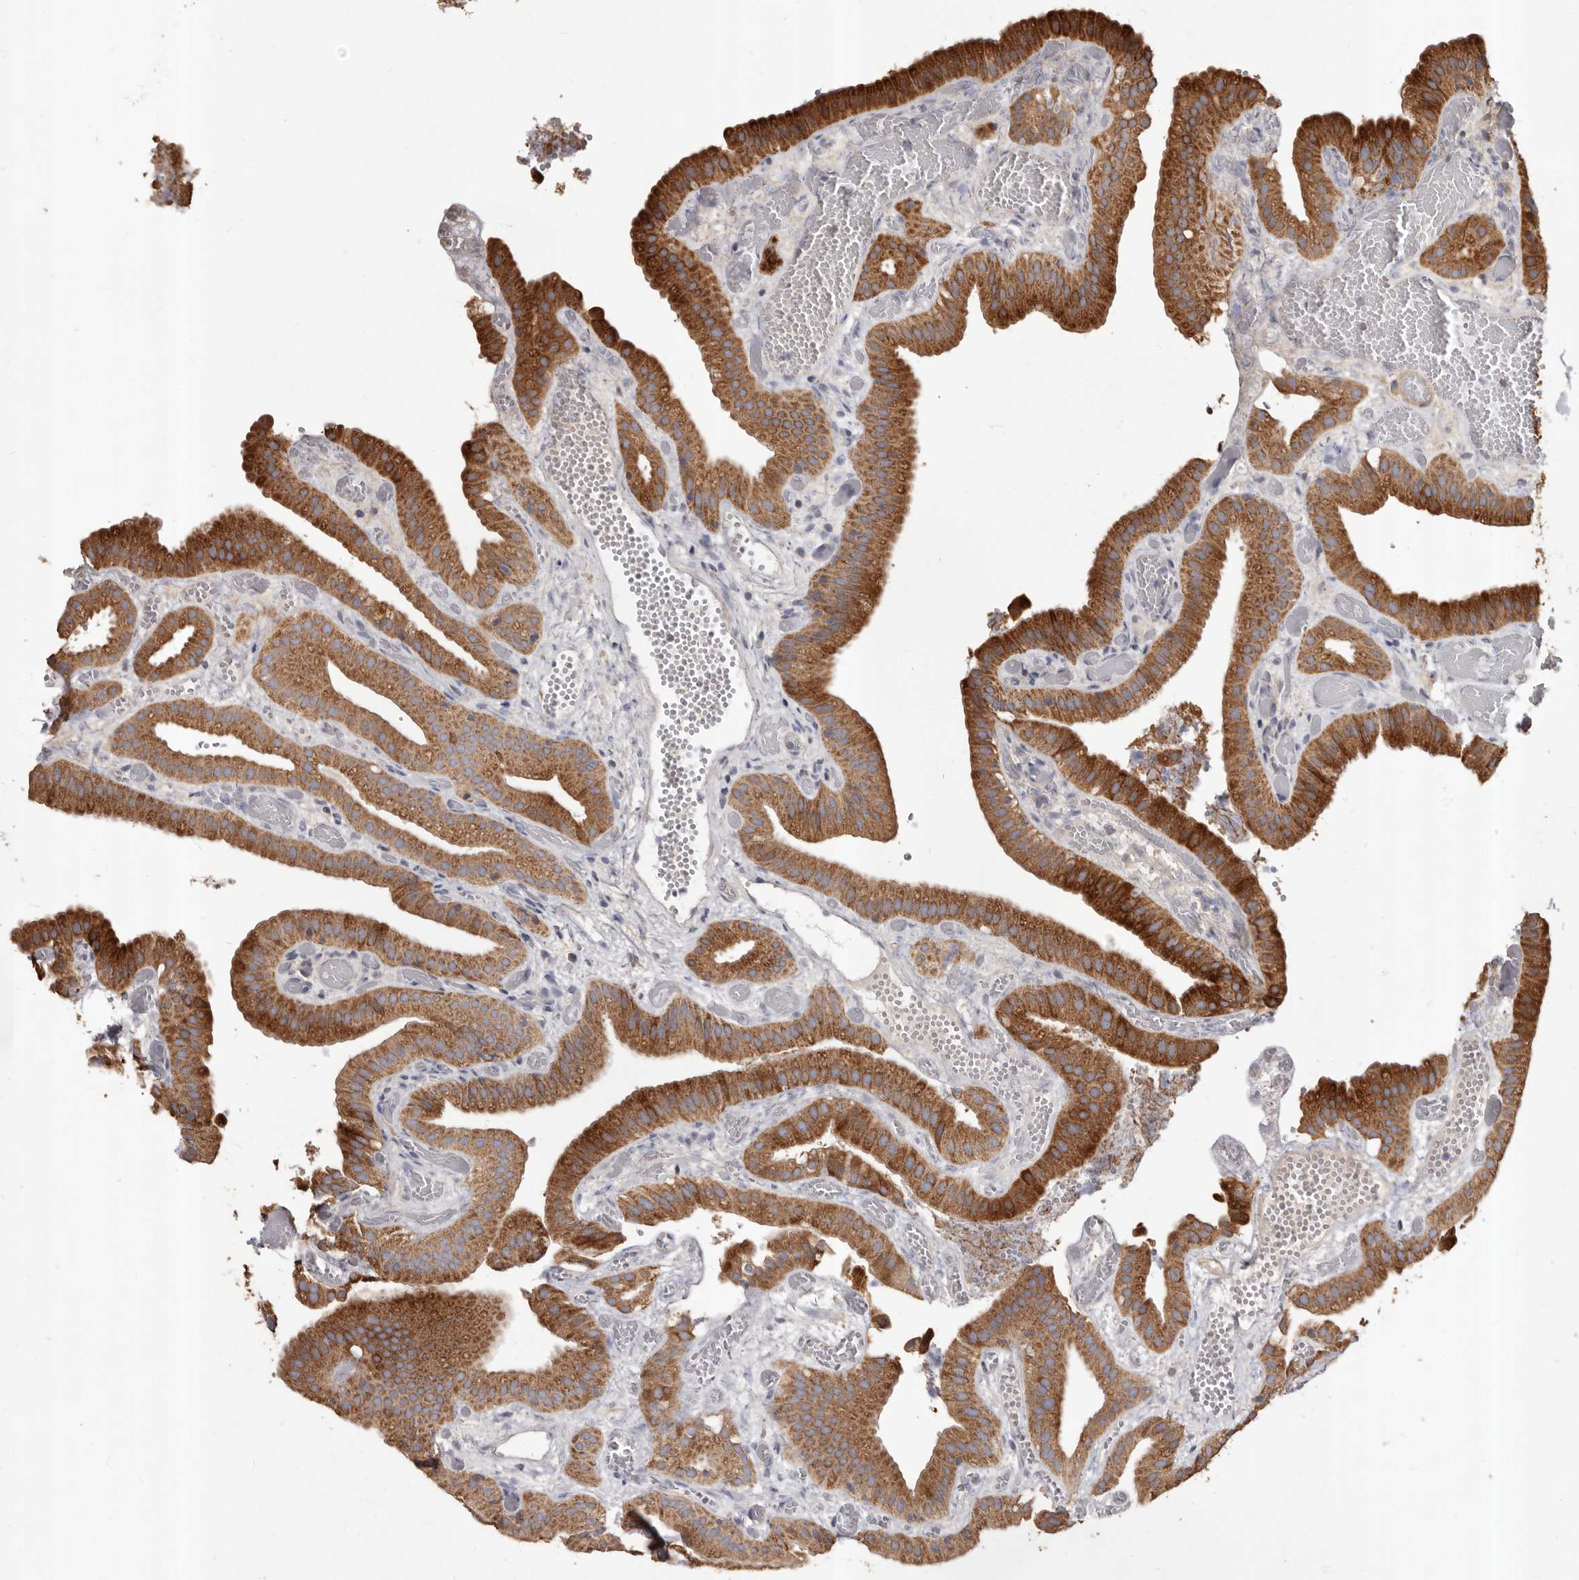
{"staining": {"intensity": "strong", "quantity": ">75%", "location": "cytoplasmic/membranous"}, "tissue": "gallbladder", "cell_type": "Glandular cells", "image_type": "normal", "snomed": [{"axis": "morphology", "description": "Normal tissue, NOS"}, {"axis": "topography", "description": "Gallbladder"}], "caption": "Strong cytoplasmic/membranous staining for a protein is identified in approximately >75% of glandular cells of normal gallbladder using immunohistochemistry (IHC).", "gene": "STEAP2", "patient": {"sex": "female", "age": 64}}